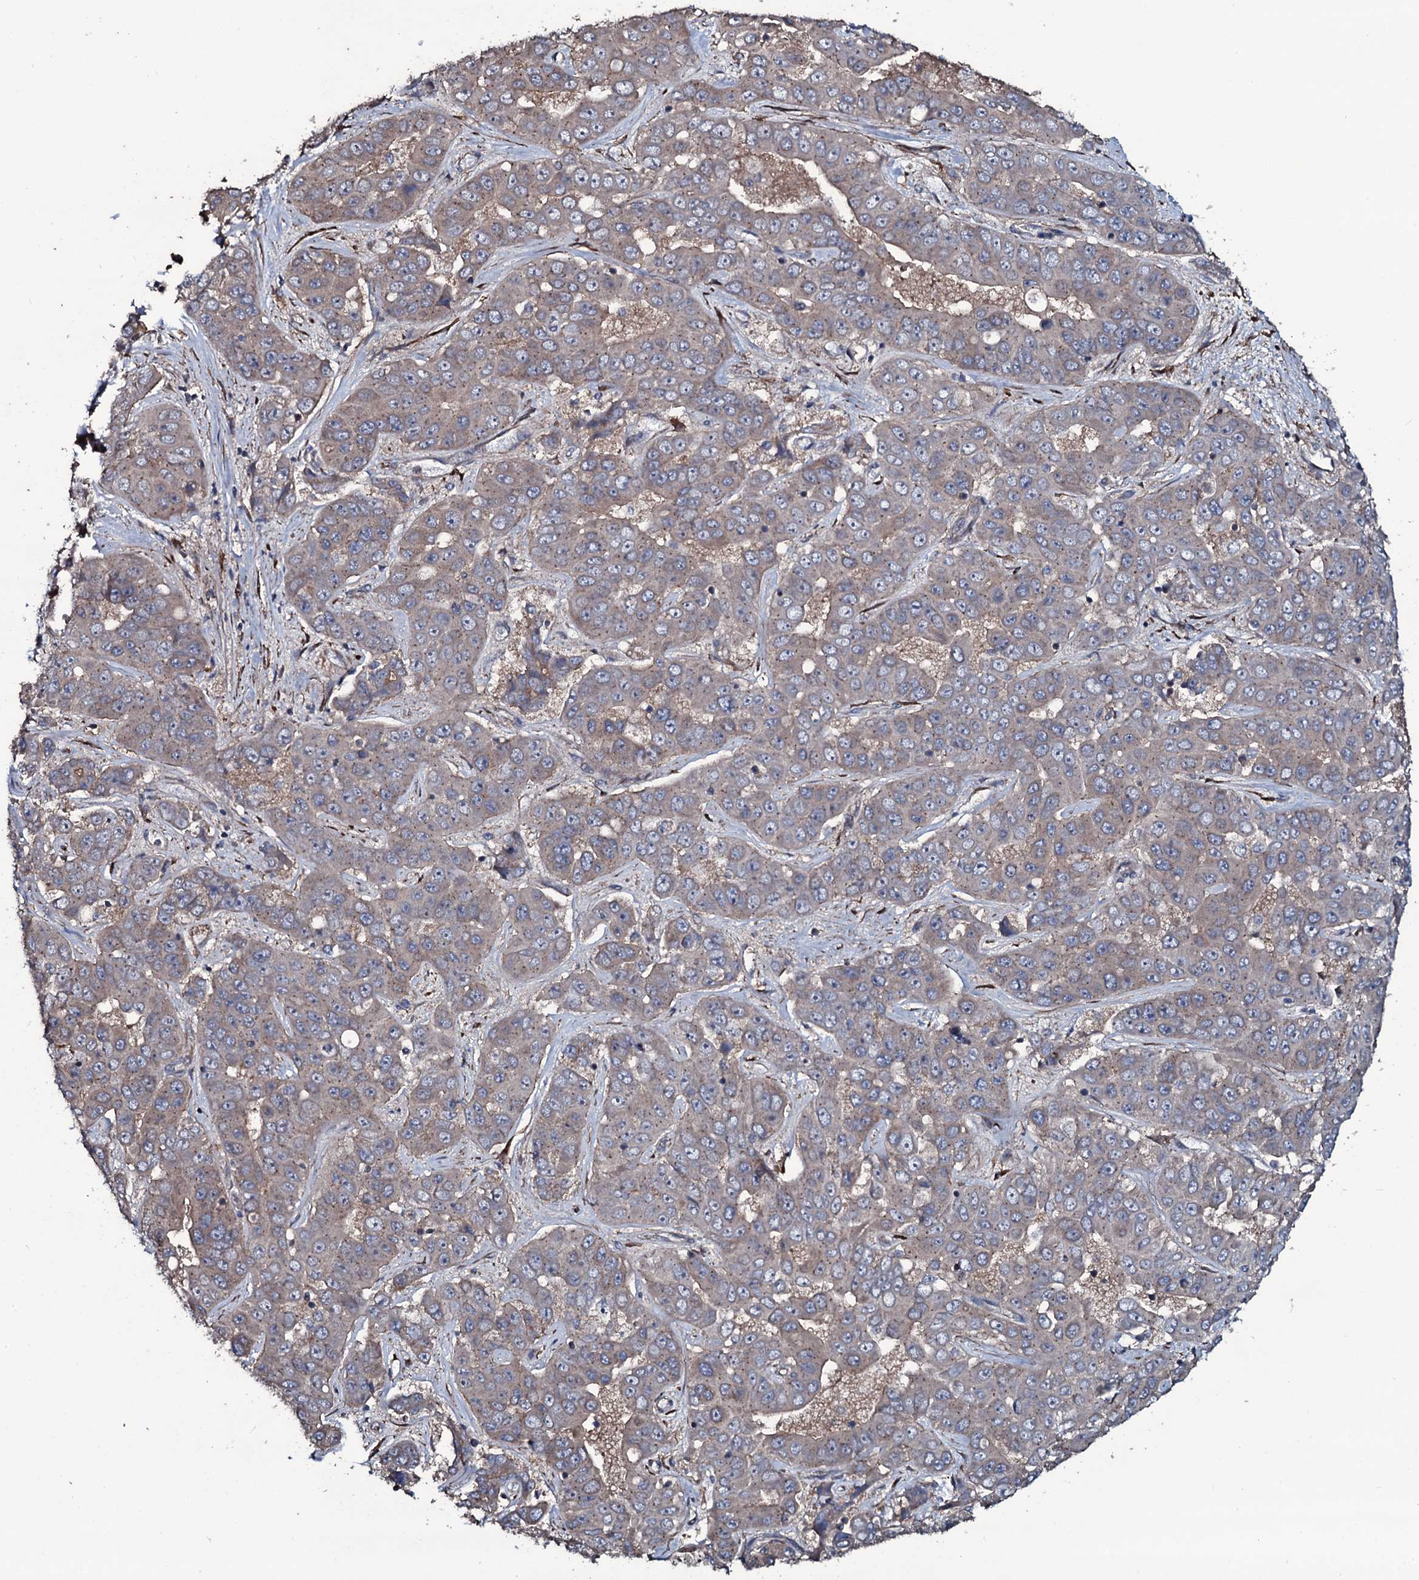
{"staining": {"intensity": "weak", "quantity": "25%-75%", "location": "cytoplasmic/membranous"}, "tissue": "liver cancer", "cell_type": "Tumor cells", "image_type": "cancer", "snomed": [{"axis": "morphology", "description": "Cholangiocarcinoma"}, {"axis": "topography", "description": "Liver"}], "caption": "Immunohistochemistry (IHC) (DAB) staining of liver cancer (cholangiocarcinoma) exhibits weak cytoplasmic/membranous protein staining in approximately 25%-75% of tumor cells. The protein of interest is stained brown, and the nuclei are stained in blue (DAB IHC with brightfield microscopy, high magnification).", "gene": "WIPF3", "patient": {"sex": "female", "age": 52}}